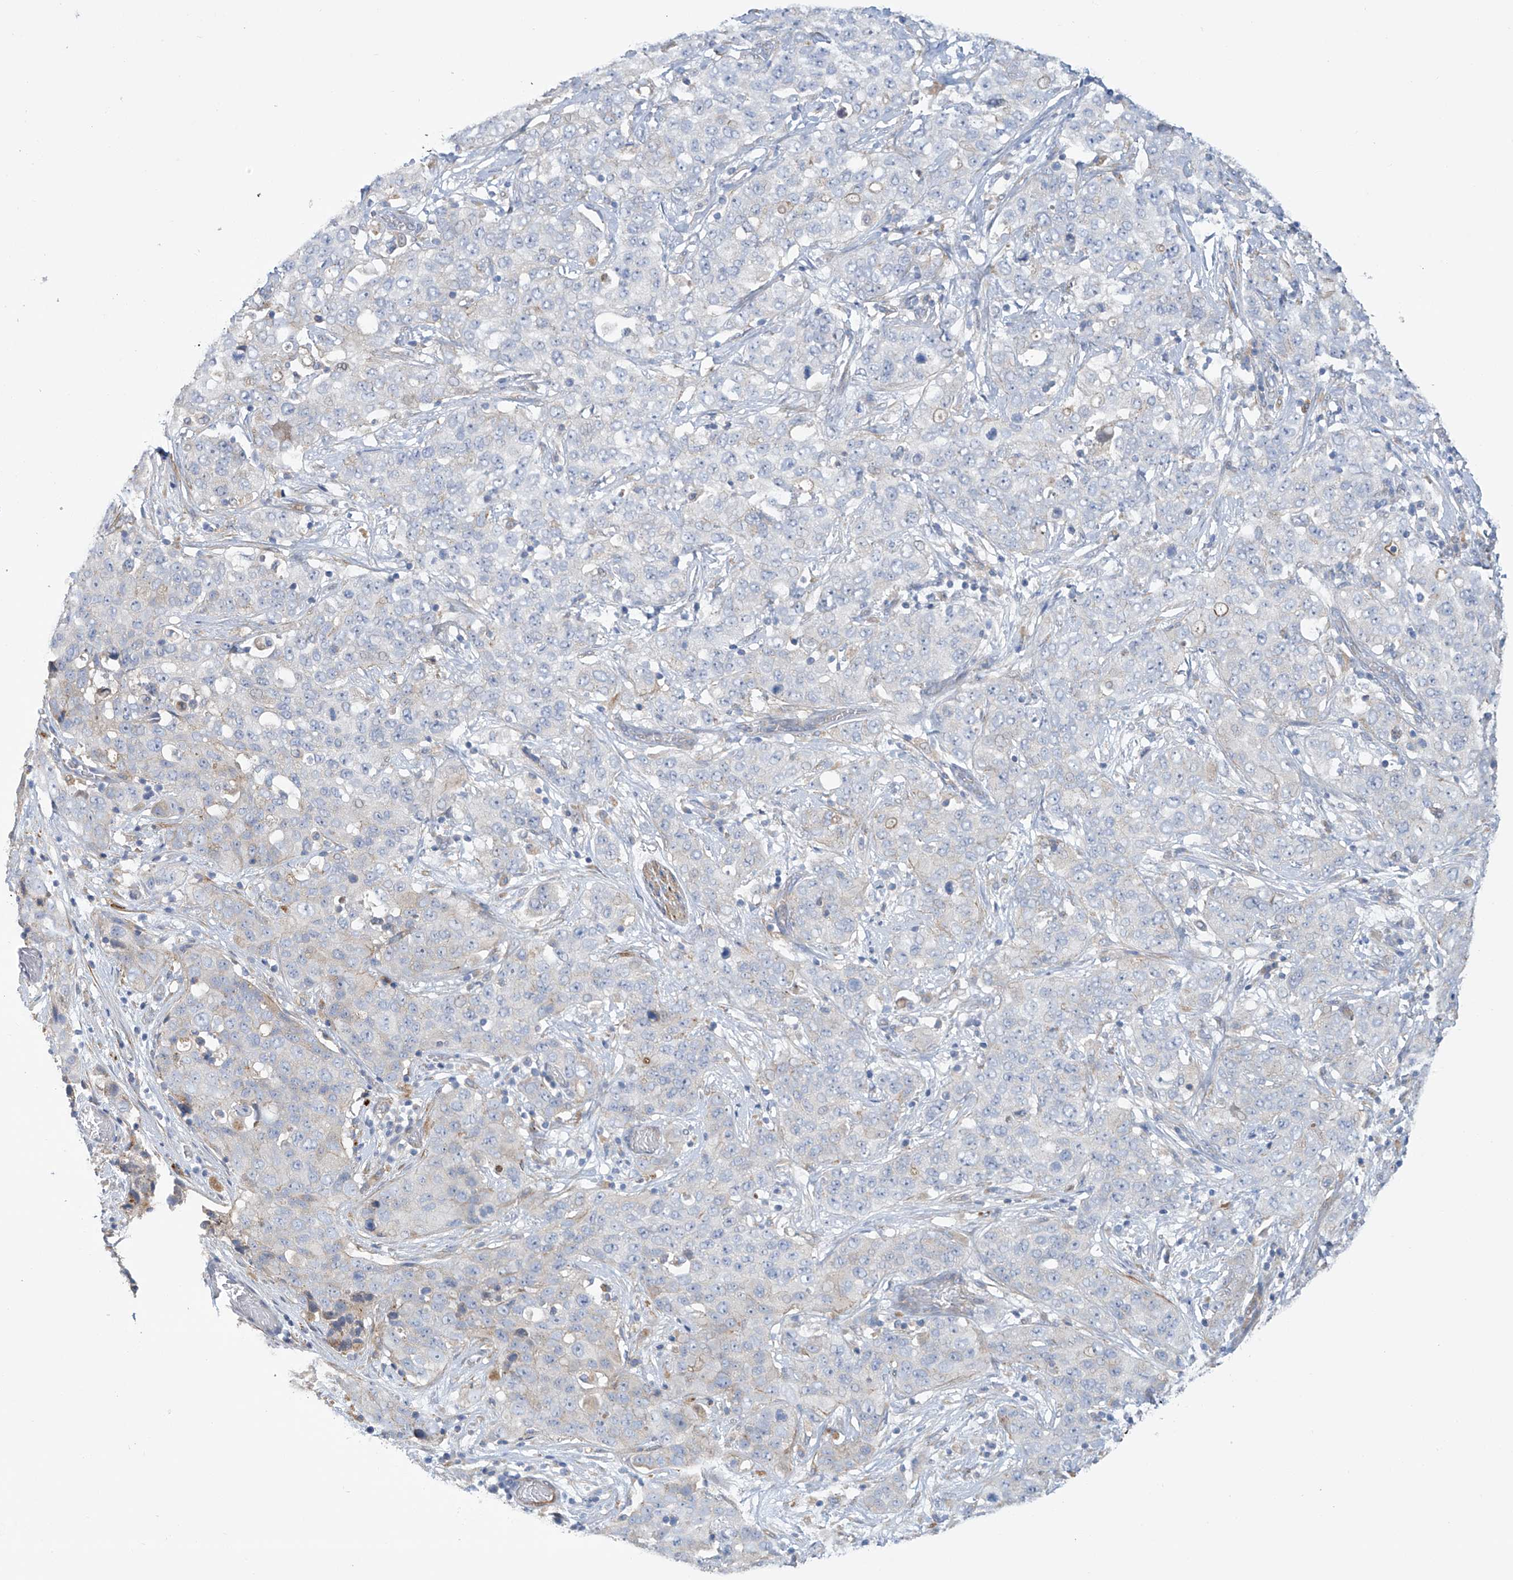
{"staining": {"intensity": "negative", "quantity": "none", "location": "none"}, "tissue": "stomach cancer", "cell_type": "Tumor cells", "image_type": "cancer", "snomed": [{"axis": "morphology", "description": "Normal tissue, NOS"}, {"axis": "morphology", "description": "Adenocarcinoma, NOS"}, {"axis": "topography", "description": "Lymph node"}, {"axis": "topography", "description": "Stomach"}], "caption": "A high-resolution micrograph shows IHC staining of stomach cancer (adenocarcinoma), which shows no significant staining in tumor cells.", "gene": "ZNF641", "patient": {"sex": "male", "age": 48}}